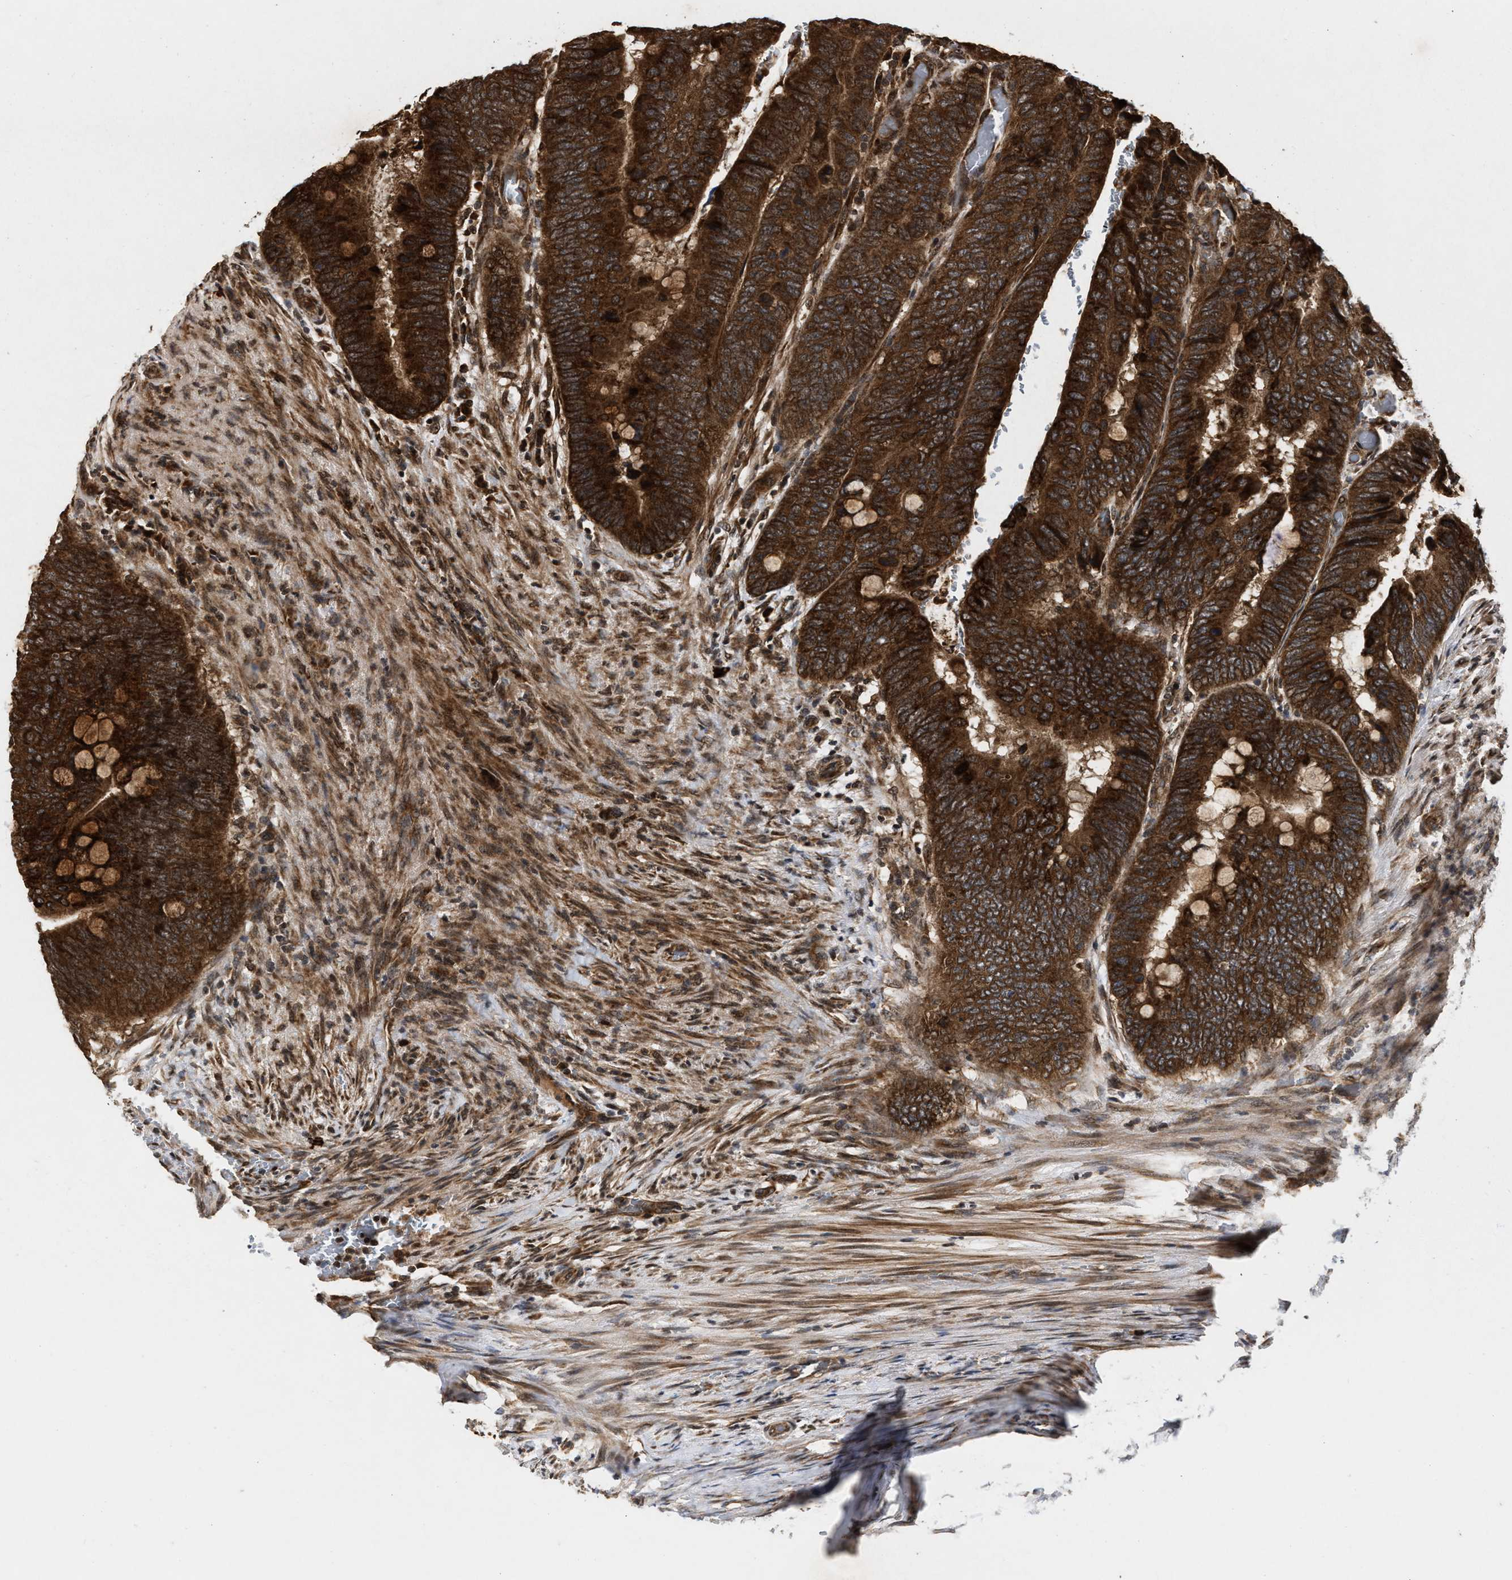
{"staining": {"intensity": "strong", "quantity": ">75%", "location": "cytoplasmic/membranous"}, "tissue": "colorectal cancer", "cell_type": "Tumor cells", "image_type": "cancer", "snomed": [{"axis": "morphology", "description": "Normal tissue, NOS"}, {"axis": "morphology", "description": "Adenocarcinoma, NOS"}, {"axis": "topography", "description": "Rectum"}, {"axis": "topography", "description": "Peripheral nerve tissue"}], "caption": "Protein expression analysis of colorectal cancer (adenocarcinoma) displays strong cytoplasmic/membranous positivity in about >75% of tumor cells.", "gene": "CFLAR", "patient": {"sex": "male", "age": 92}}